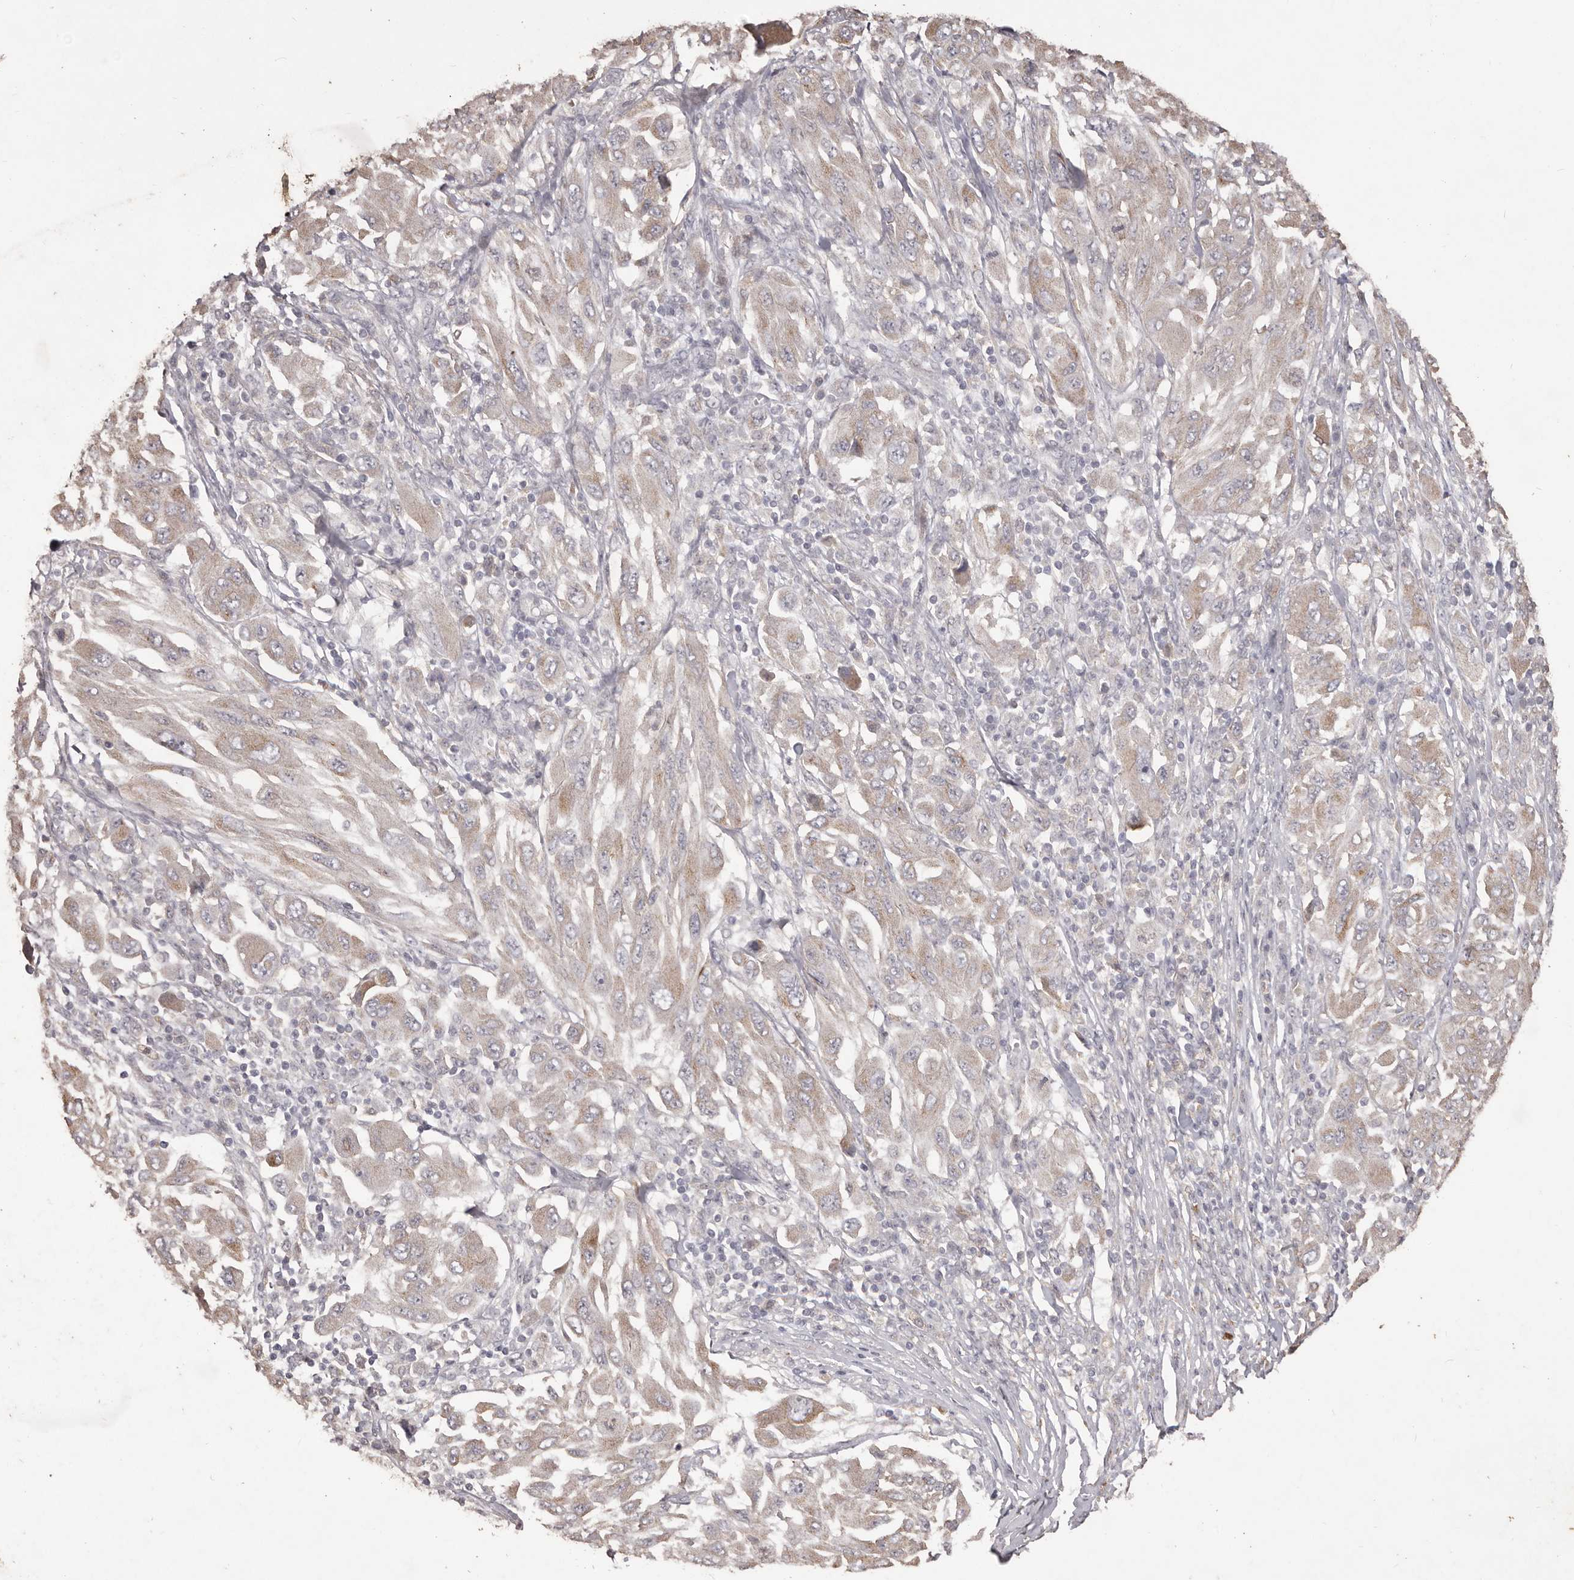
{"staining": {"intensity": "weak", "quantity": "25%-75%", "location": "cytoplasmic/membranous"}, "tissue": "melanoma", "cell_type": "Tumor cells", "image_type": "cancer", "snomed": [{"axis": "morphology", "description": "Malignant melanoma, NOS"}, {"axis": "topography", "description": "Skin"}], "caption": "This image exhibits immunohistochemistry staining of human melanoma, with low weak cytoplasmic/membranous positivity in approximately 25%-75% of tumor cells.", "gene": "PRSS27", "patient": {"sex": "female", "age": 91}}